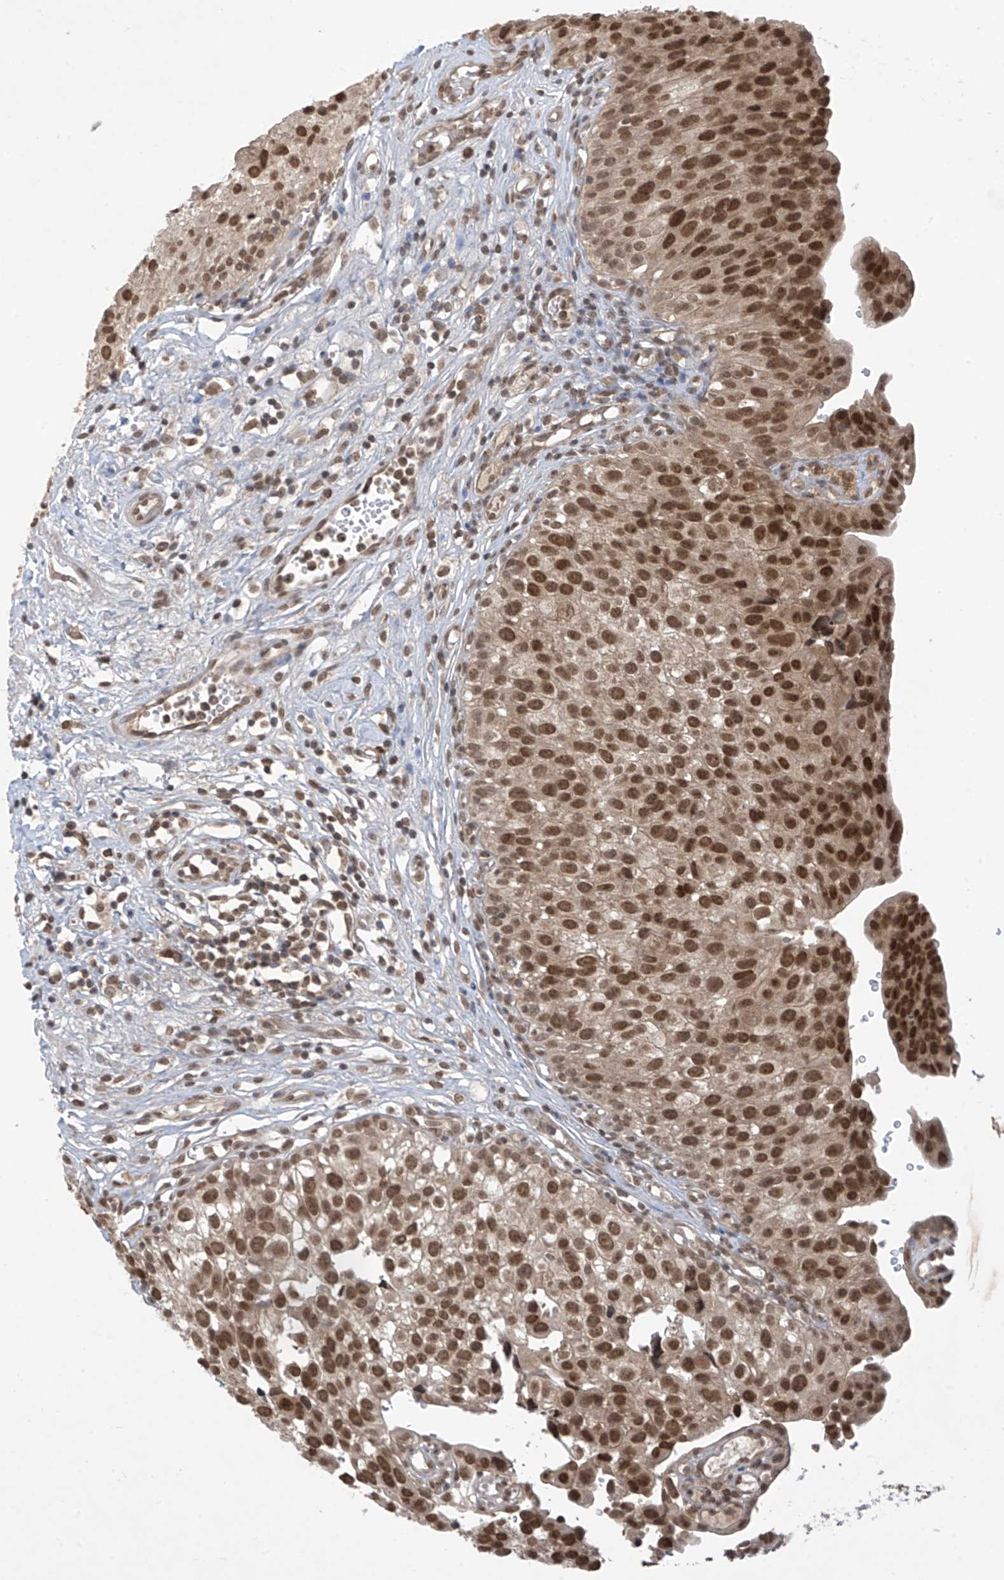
{"staining": {"intensity": "moderate", "quantity": ">75%", "location": "cytoplasmic/membranous,nuclear"}, "tissue": "urinary bladder", "cell_type": "Urothelial cells", "image_type": "normal", "snomed": [{"axis": "morphology", "description": "Normal tissue, NOS"}, {"axis": "topography", "description": "Urinary bladder"}], "caption": "Immunohistochemistry (DAB) staining of benign human urinary bladder exhibits moderate cytoplasmic/membranous,nuclear protein expression in approximately >75% of urothelial cells. (Brightfield microscopy of DAB IHC at high magnification).", "gene": "LCOR", "patient": {"sex": "male", "age": 51}}